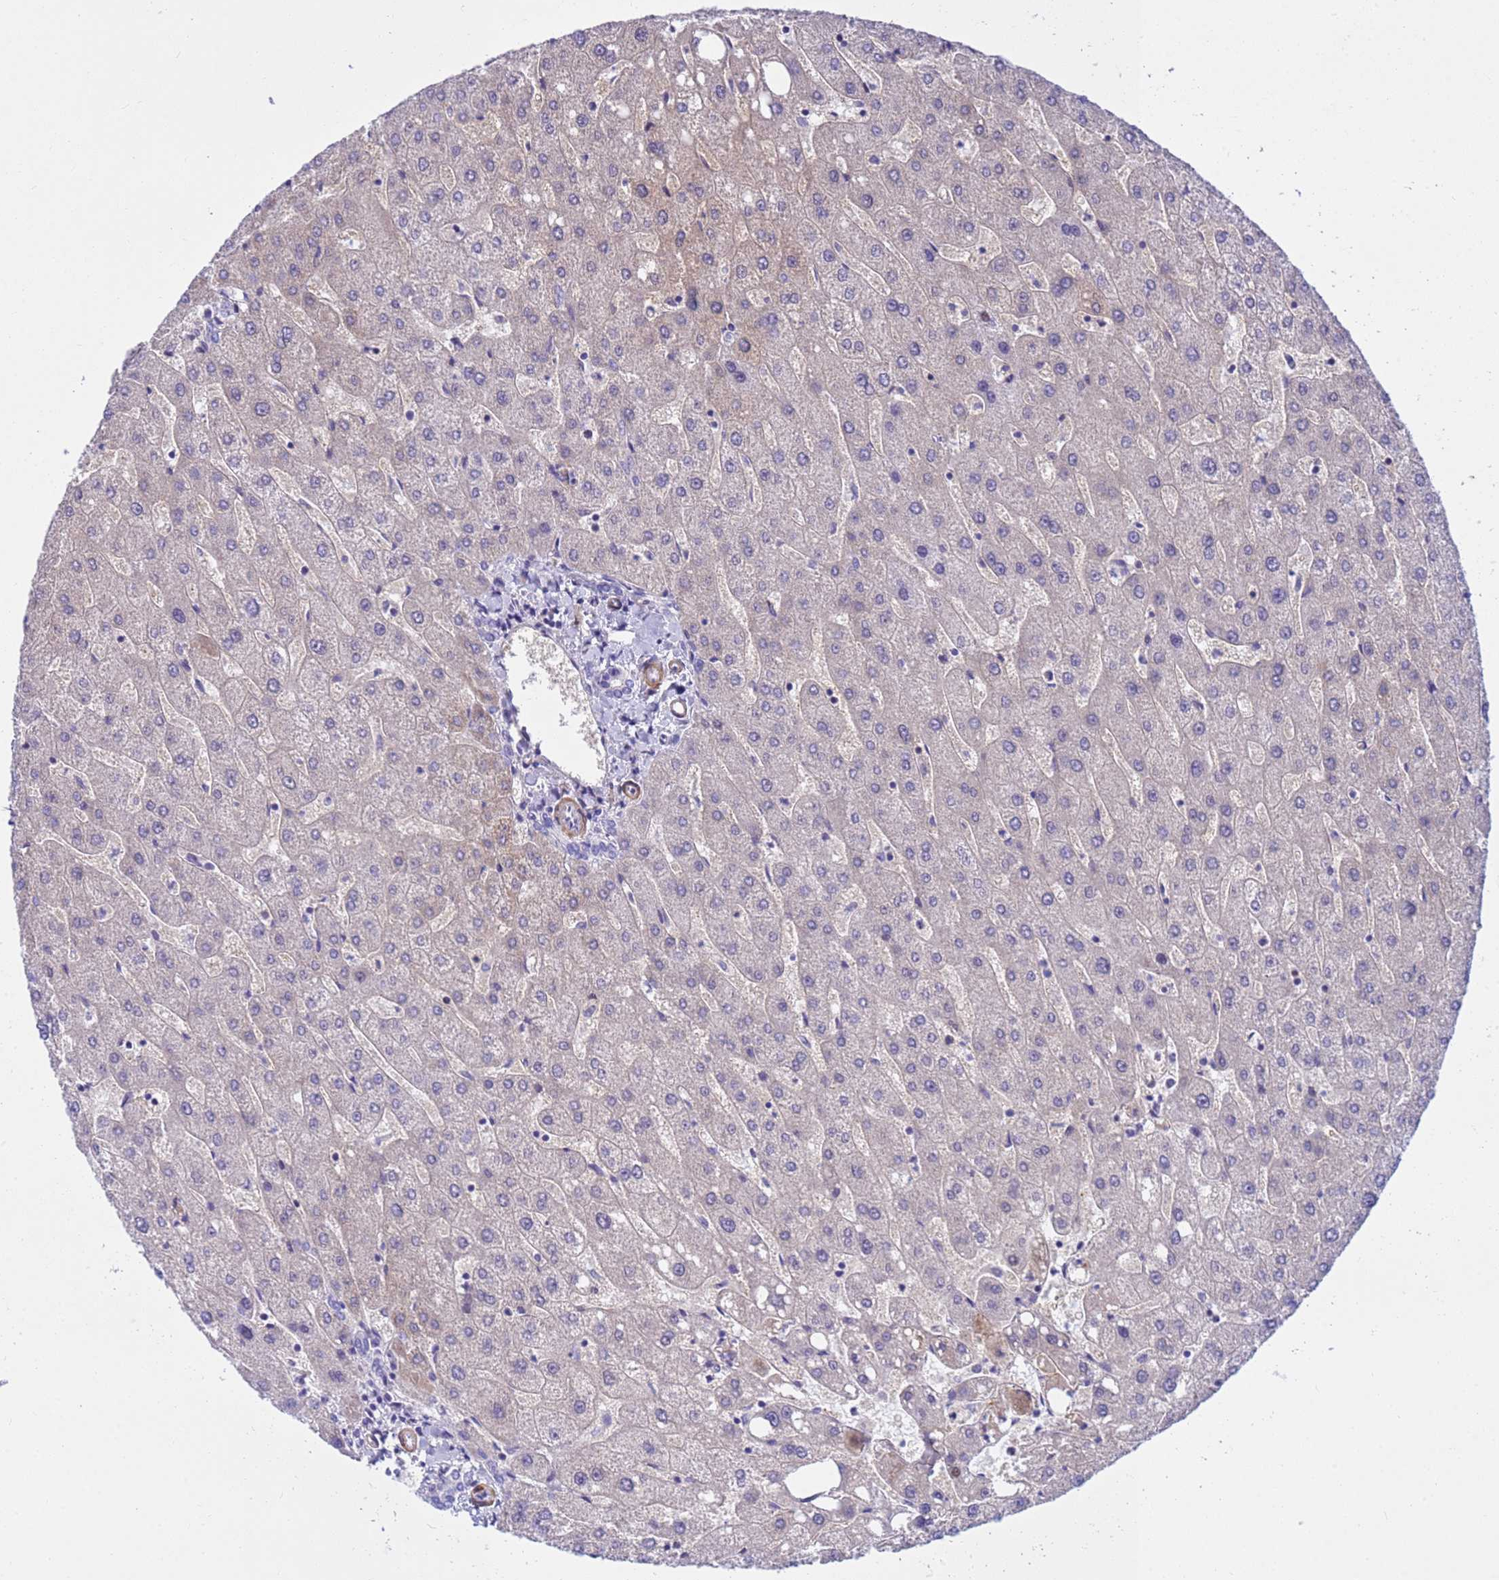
{"staining": {"intensity": "negative", "quantity": "none", "location": "none"}, "tissue": "liver", "cell_type": "Cholangiocytes", "image_type": "normal", "snomed": [{"axis": "morphology", "description": "Normal tissue, NOS"}, {"axis": "topography", "description": "Liver"}], "caption": "Immunohistochemistry (IHC) of normal liver reveals no expression in cholangiocytes. (DAB immunohistochemistry, high magnification).", "gene": "P2RX7", "patient": {"sex": "male", "age": 67}}